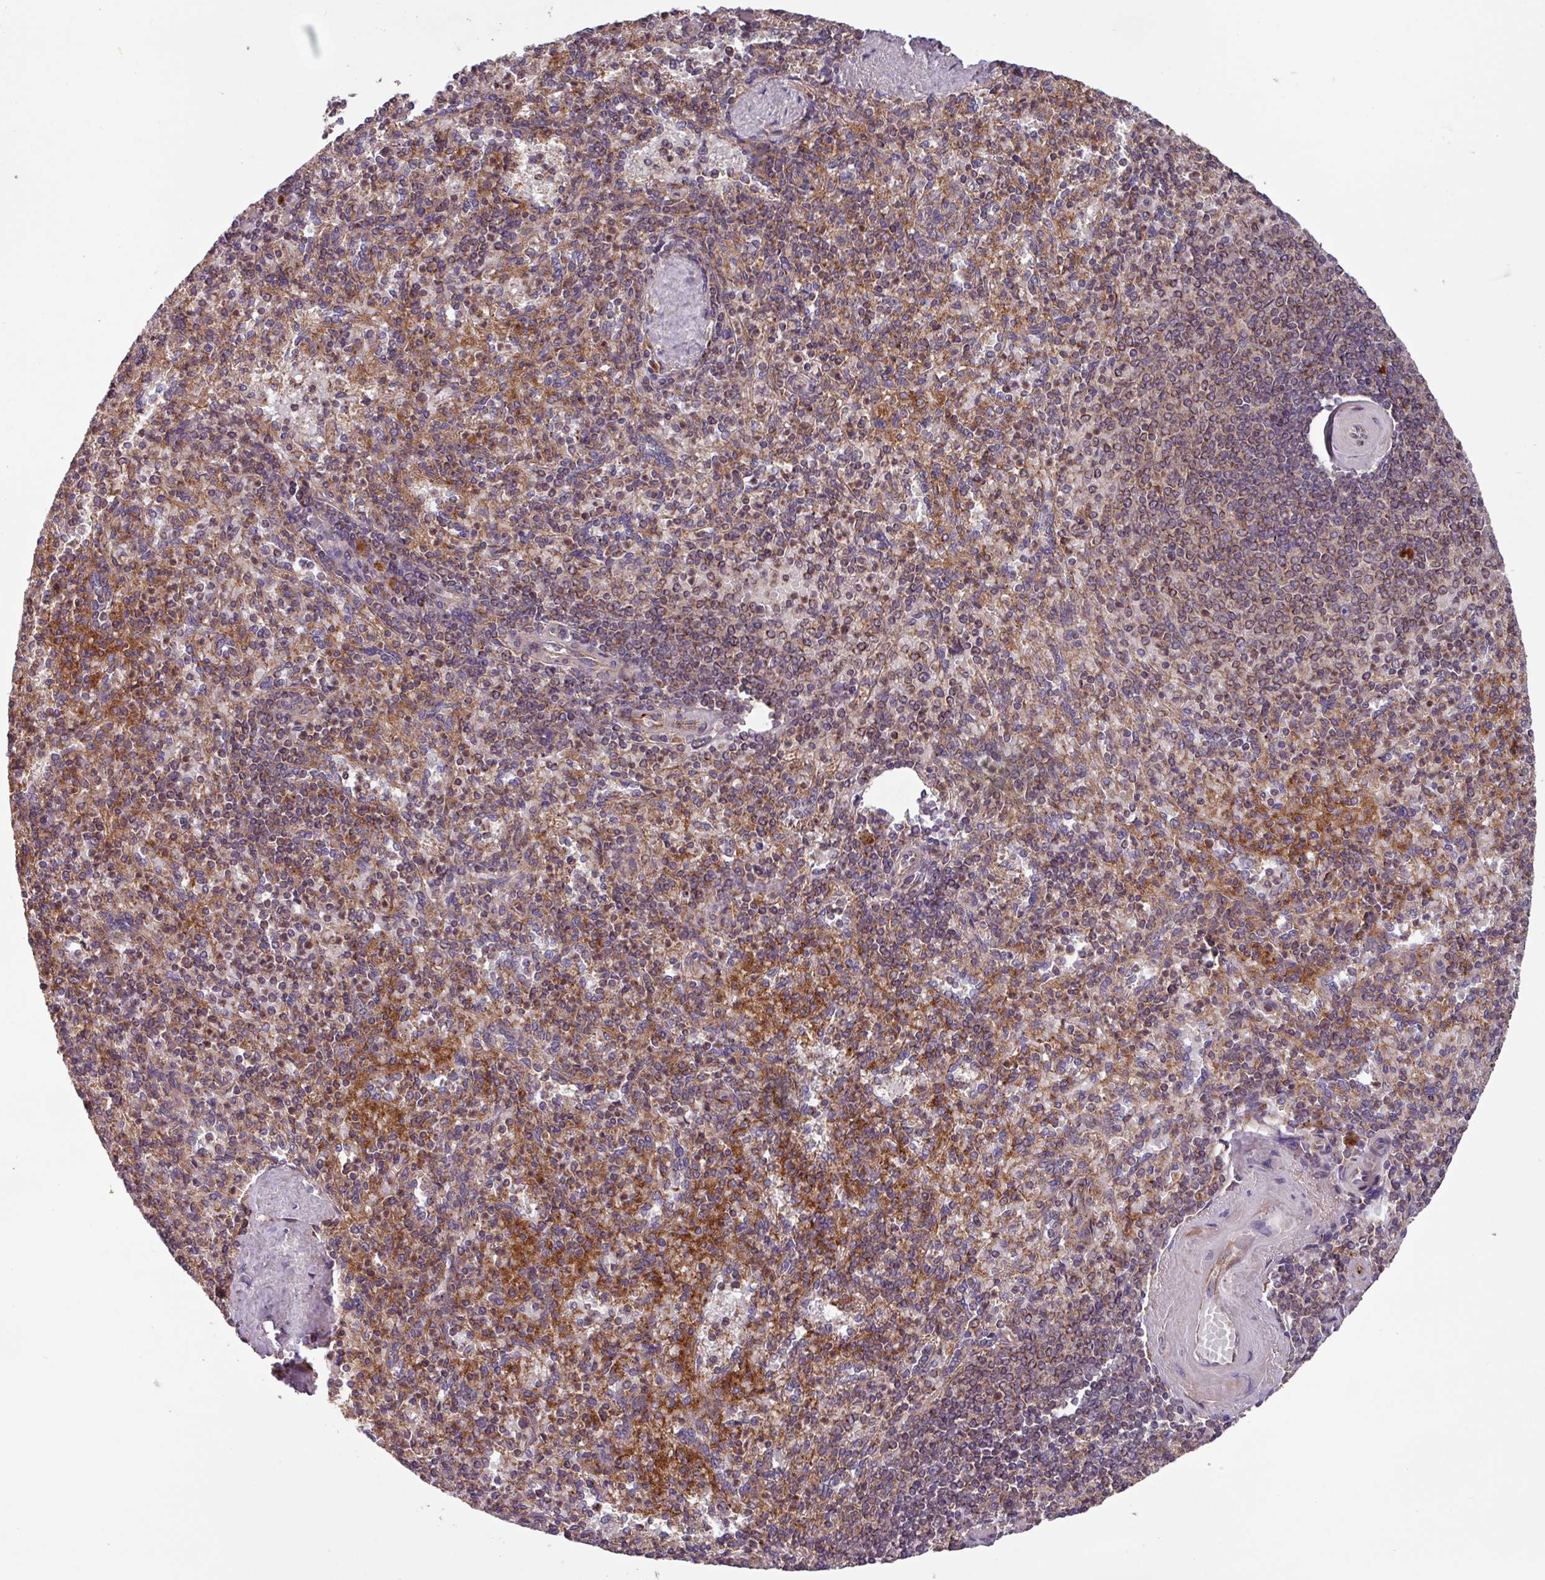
{"staining": {"intensity": "moderate", "quantity": "25%-75%", "location": "cytoplasmic/membranous"}, "tissue": "spleen", "cell_type": "Cells in red pulp", "image_type": "normal", "snomed": [{"axis": "morphology", "description": "Normal tissue, NOS"}, {"axis": "topography", "description": "Spleen"}], "caption": "Approximately 25%-75% of cells in red pulp in normal human spleen display moderate cytoplasmic/membranous protein expression as visualized by brown immunohistochemical staining.", "gene": "PLEKHD1", "patient": {"sex": "male", "age": 82}}